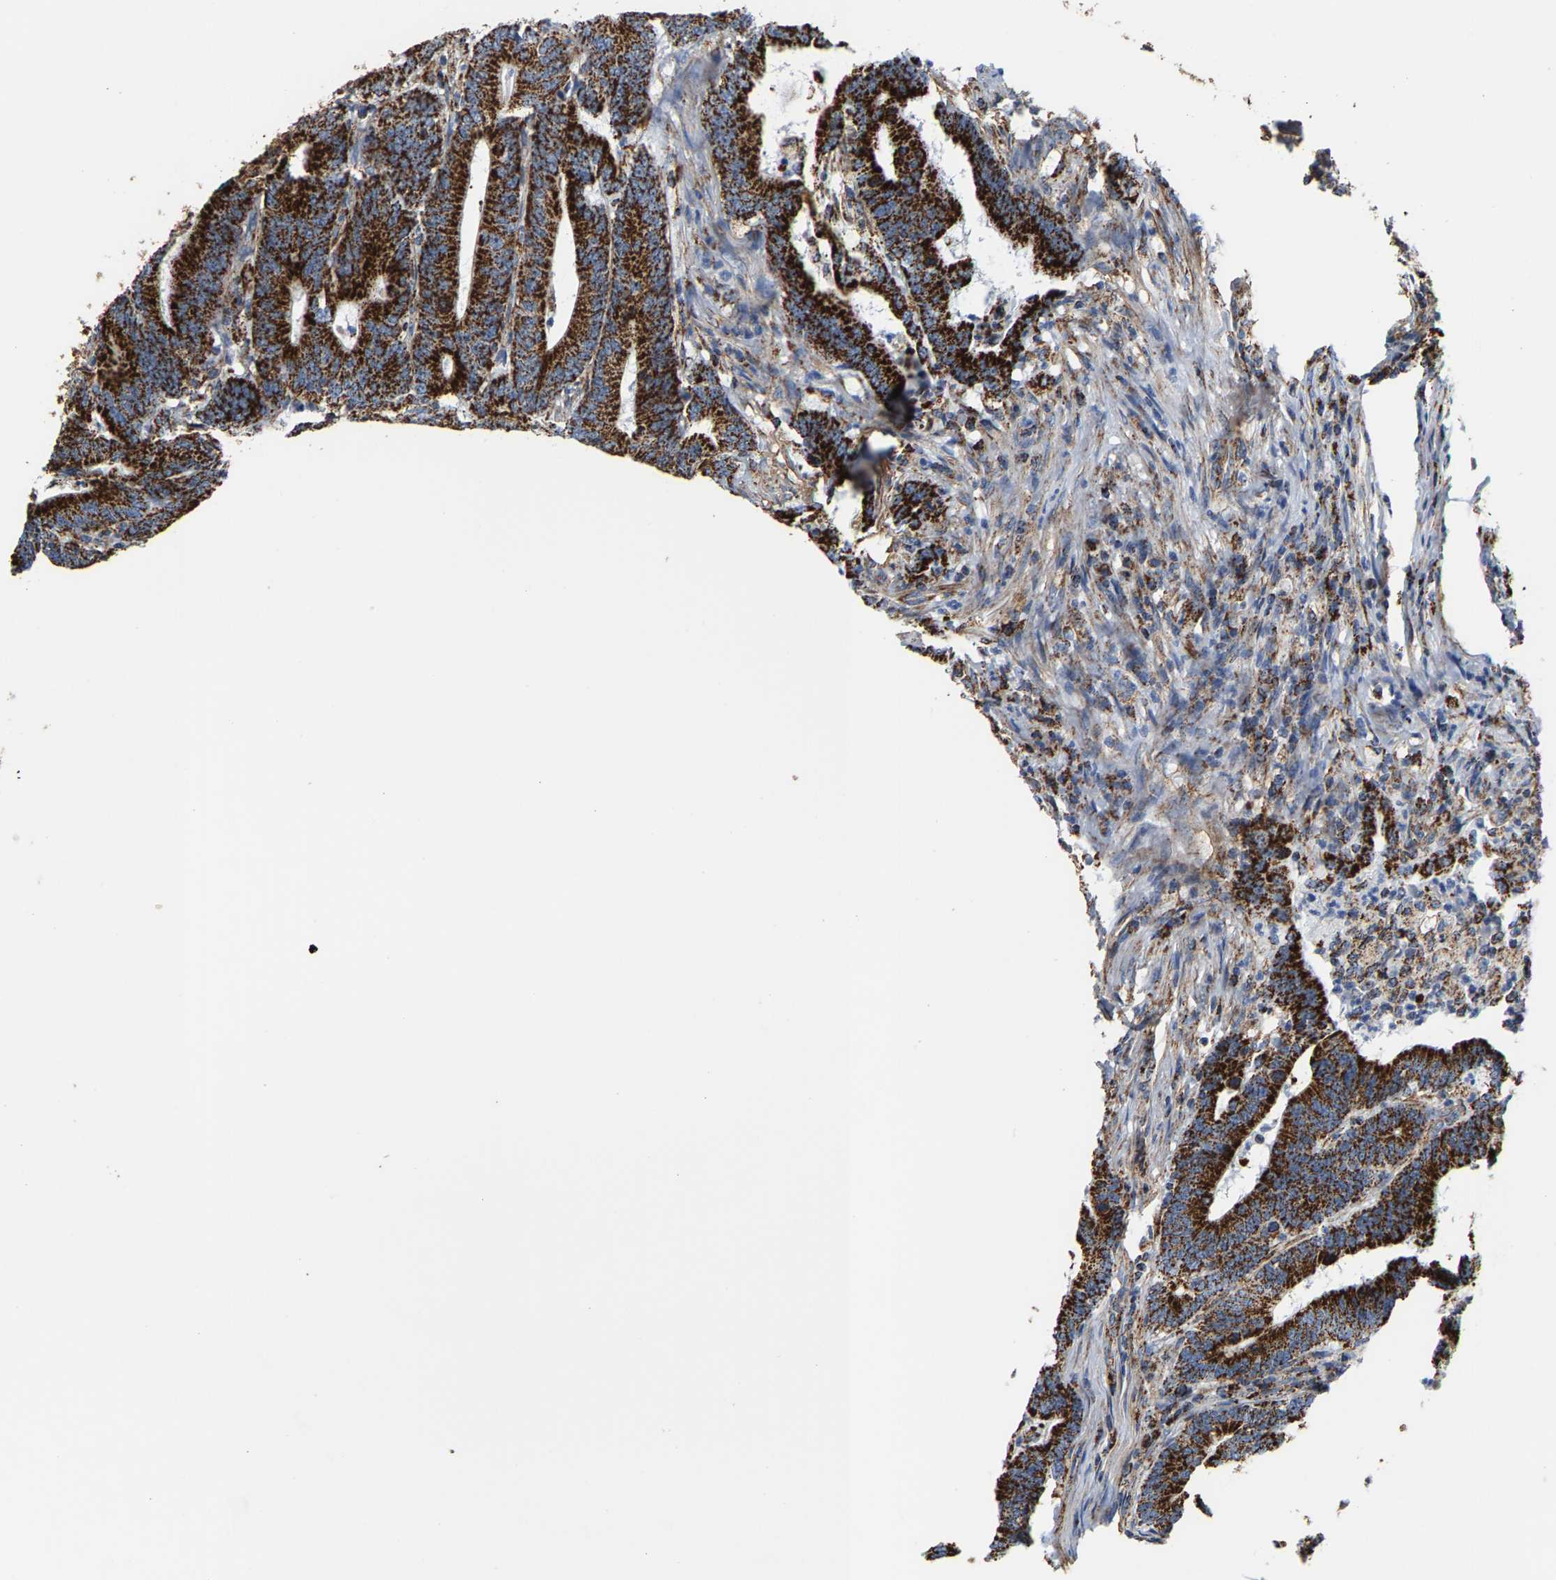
{"staining": {"intensity": "strong", "quantity": ">75%", "location": "cytoplasmic/membranous"}, "tissue": "colorectal cancer", "cell_type": "Tumor cells", "image_type": "cancer", "snomed": [{"axis": "morphology", "description": "Adenocarcinoma, NOS"}, {"axis": "topography", "description": "Colon"}], "caption": "Adenocarcinoma (colorectal) tissue demonstrates strong cytoplasmic/membranous staining in about >75% of tumor cells, visualized by immunohistochemistry. The staining was performed using DAB, with brown indicating positive protein expression. Nuclei are stained blue with hematoxylin.", "gene": "SHMT2", "patient": {"sex": "female", "age": 66}}